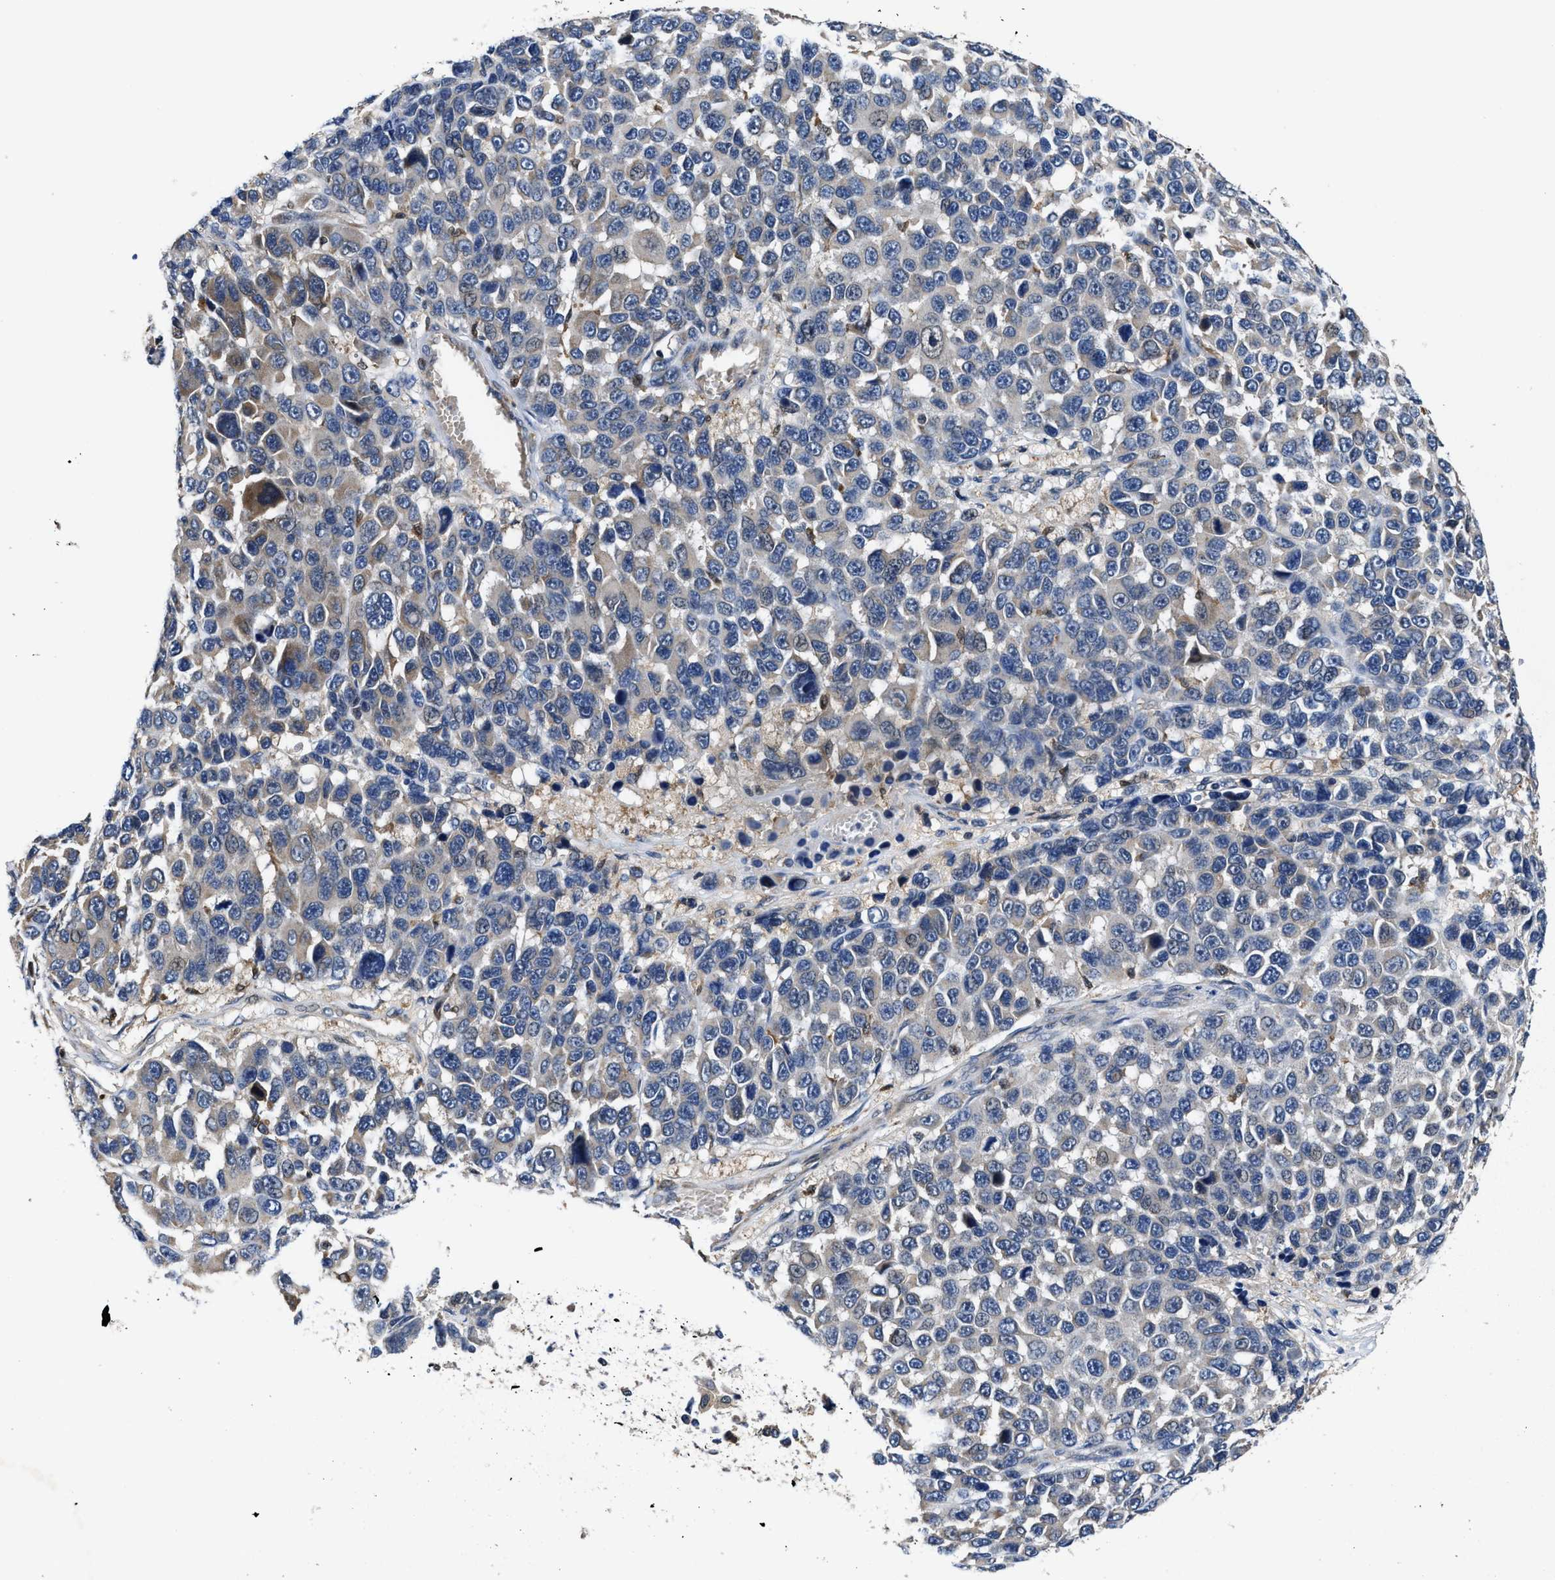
{"staining": {"intensity": "negative", "quantity": "none", "location": "none"}, "tissue": "melanoma", "cell_type": "Tumor cells", "image_type": "cancer", "snomed": [{"axis": "morphology", "description": "Malignant melanoma, NOS"}, {"axis": "topography", "description": "Skin"}], "caption": "This is an immunohistochemistry micrograph of human melanoma. There is no expression in tumor cells.", "gene": "RGS10", "patient": {"sex": "male", "age": 53}}